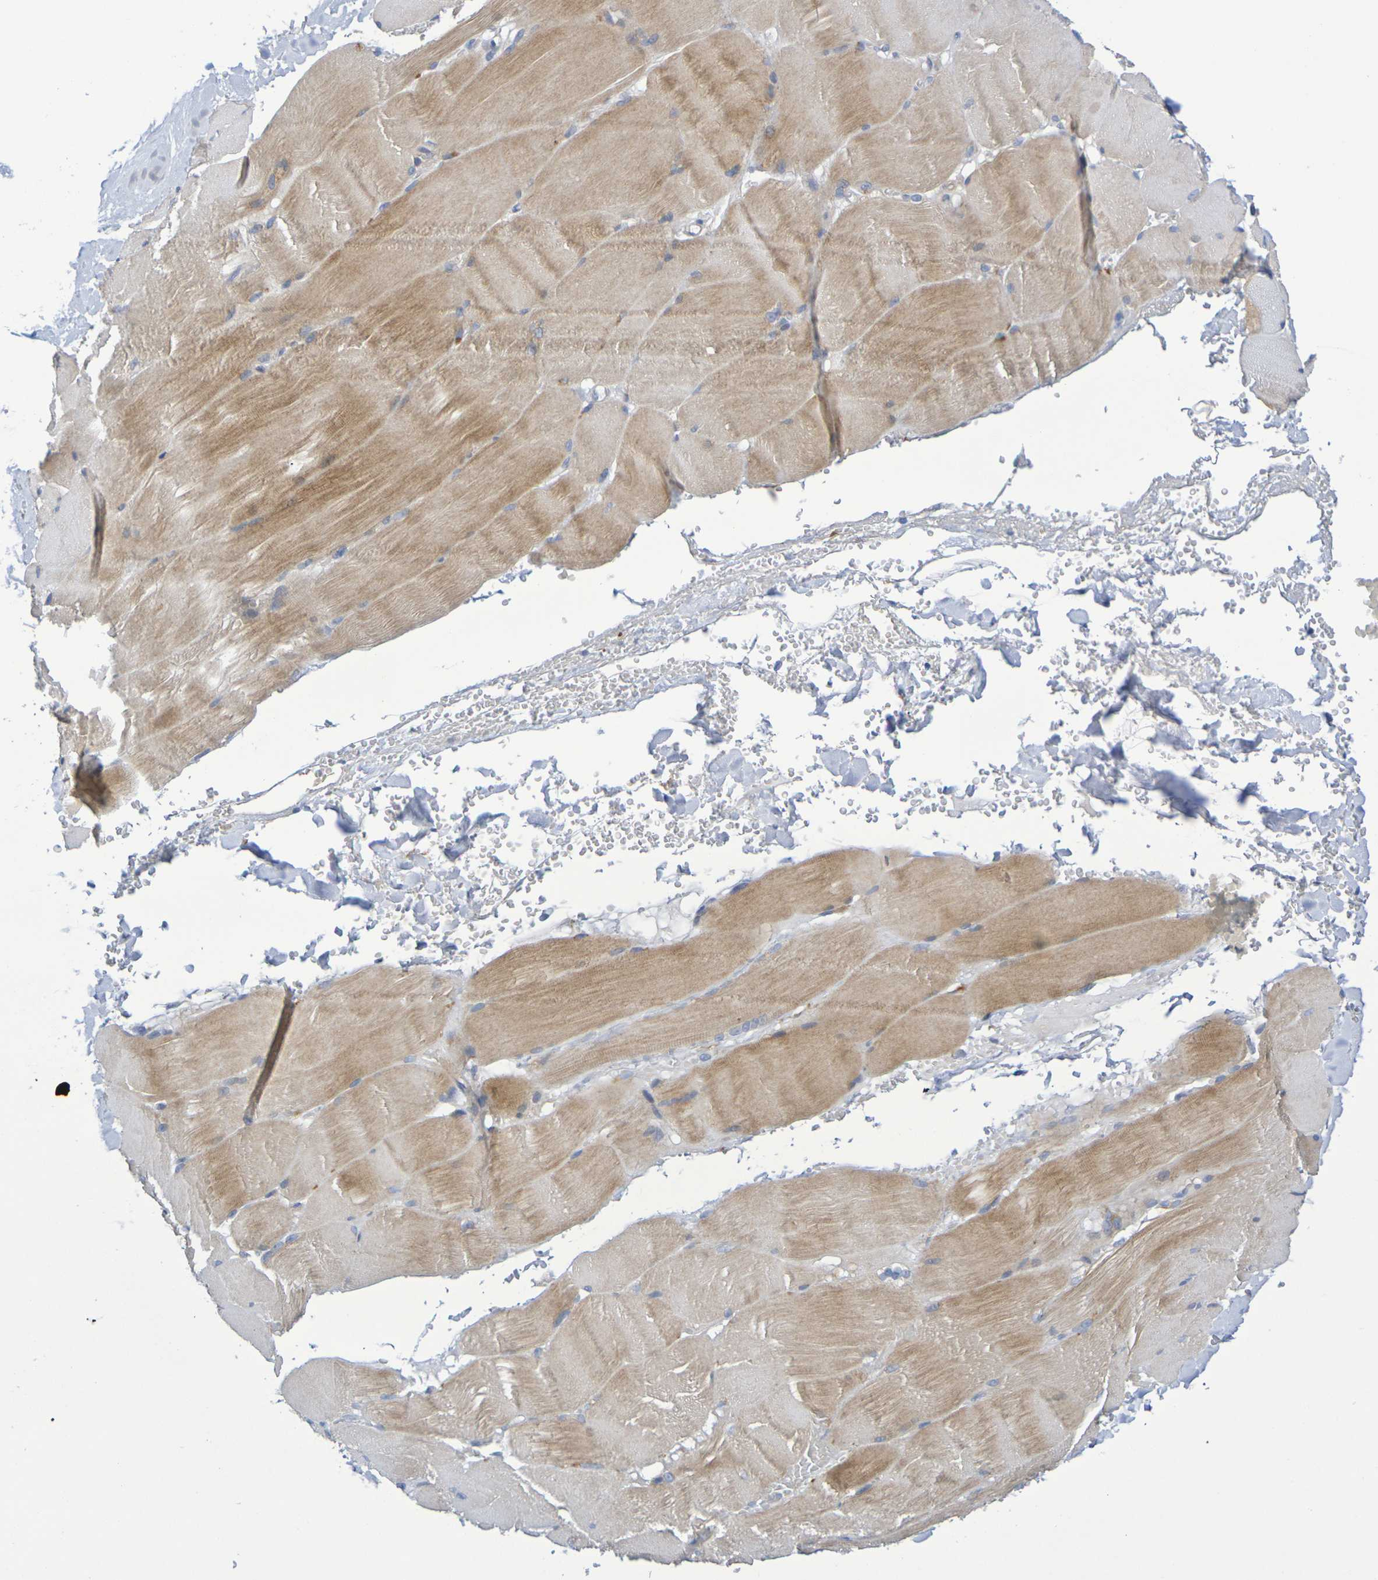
{"staining": {"intensity": "weak", "quantity": "25%-75%", "location": "cytoplasmic/membranous"}, "tissue": "skeletal muscle", "cell_type": "Myocytes", "image_type": "normal", "snomed": [{"axis": "morphology", "description": "Normal tissue, NOS"}, {"axis": "topography", "description": "Skin"}, {"axis": "topography", "description": "Skeletal muscle"}], "caption": "An immunohistochemistry (IHC) micrograph of normal tissue is shown. Protein staining in brown highlights weak cytoplasmic/membranous positivity in skeletal muscle within myocytes. (DAB (3,3'-diaminobenzidine) IHC with brightfield microscopy, high magnification).", "gene": "SDC4", "patient": {"sex": "male", "age": 83}}